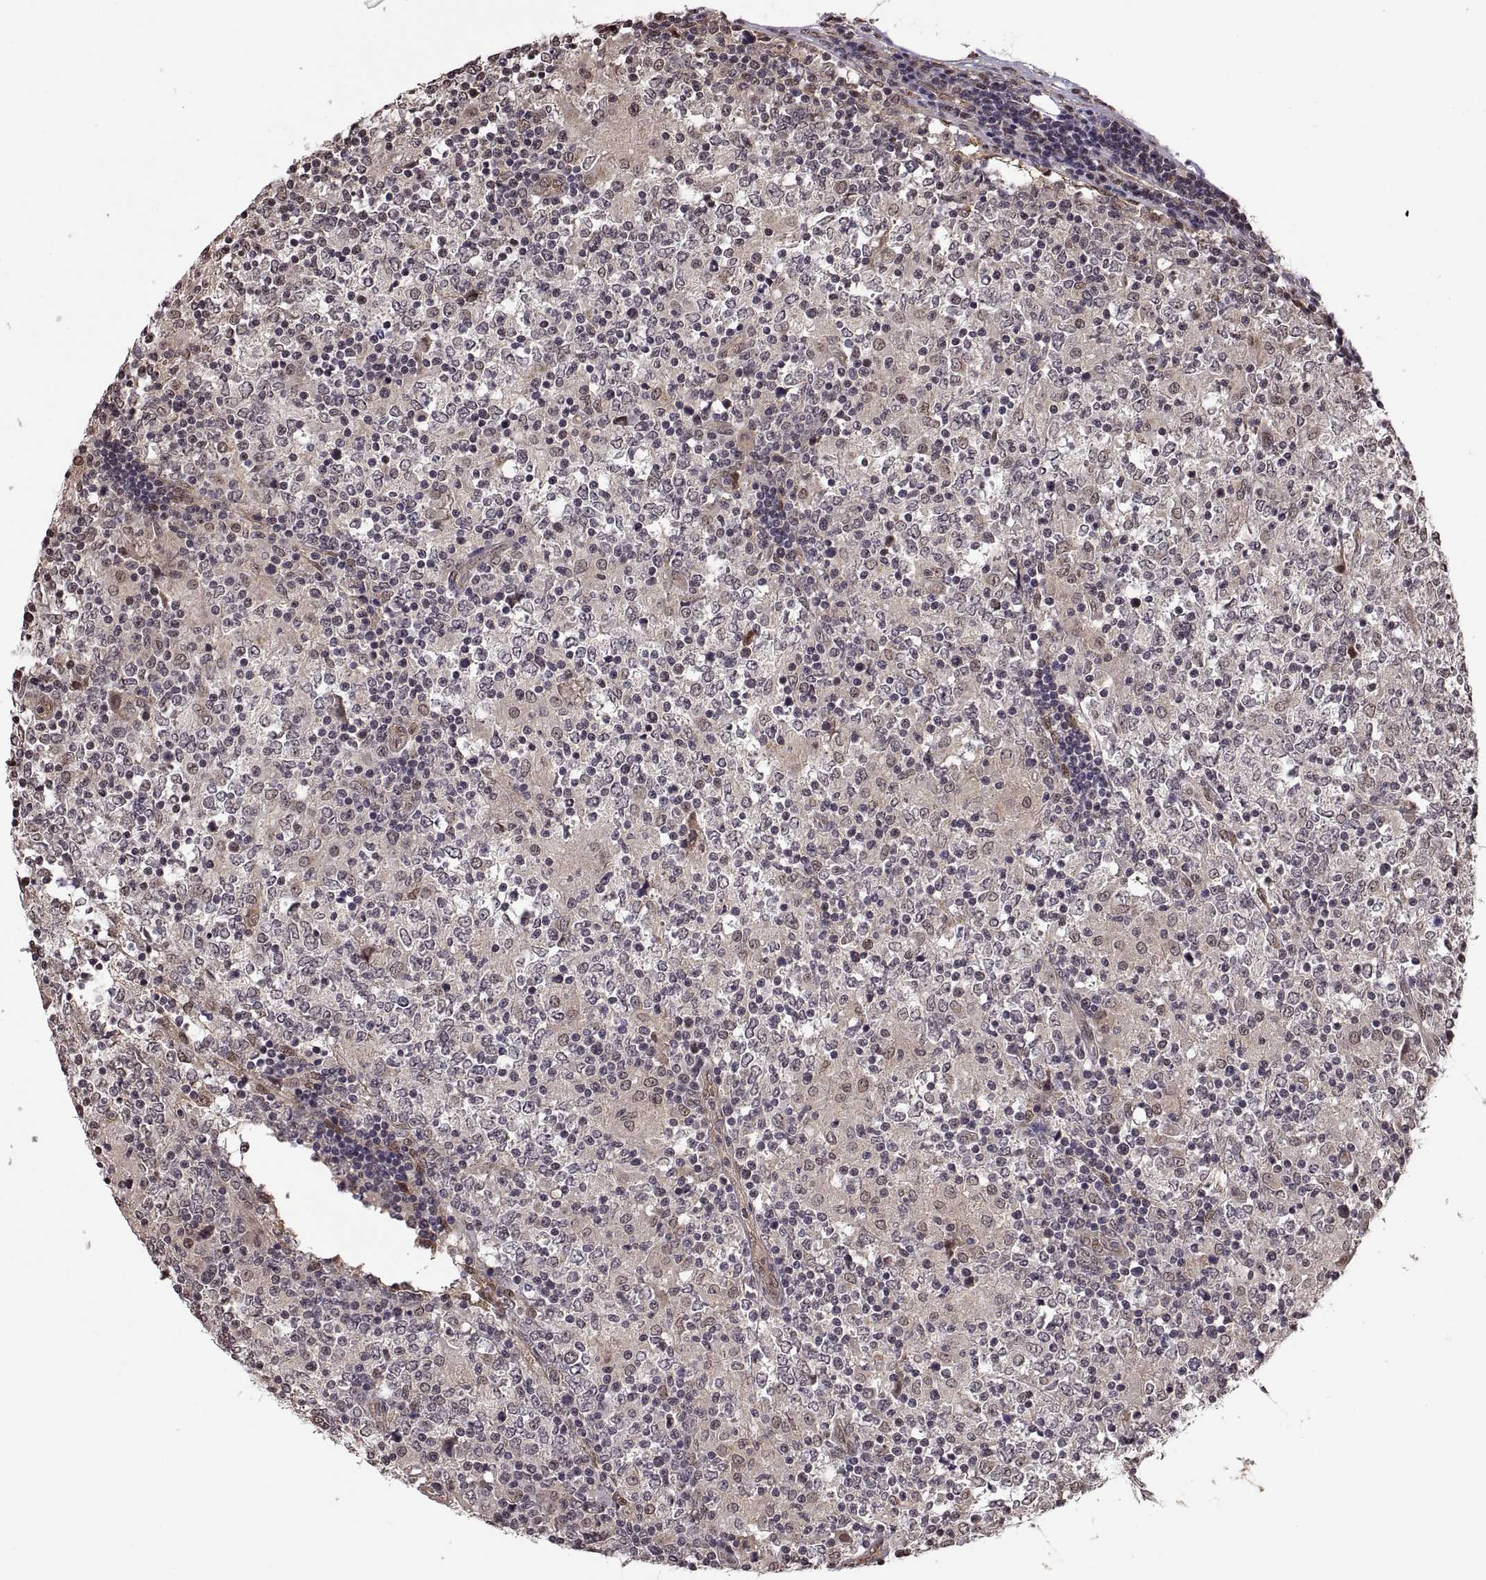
{"staining": {"intensity": "negative", "quantity": "none", "location": "none"}, "tissue": "lymphoma", "cell_type": "Tumor cells", "image_type": "cancer", "snomed": [{"axis": "morphology", "description": "Malignant lymphoma, non-Hodgkin's type, High grade"}, {"axis": "topography", "description": "Lymph node"}], "caption": "Tumor cells are negative for brown protein staining in lymphoma. (Immunohistochemistry, brightfield microscopy, high magnification).", "gene": "ARRB1", "patient": {"sex": "female", "age": 84}}